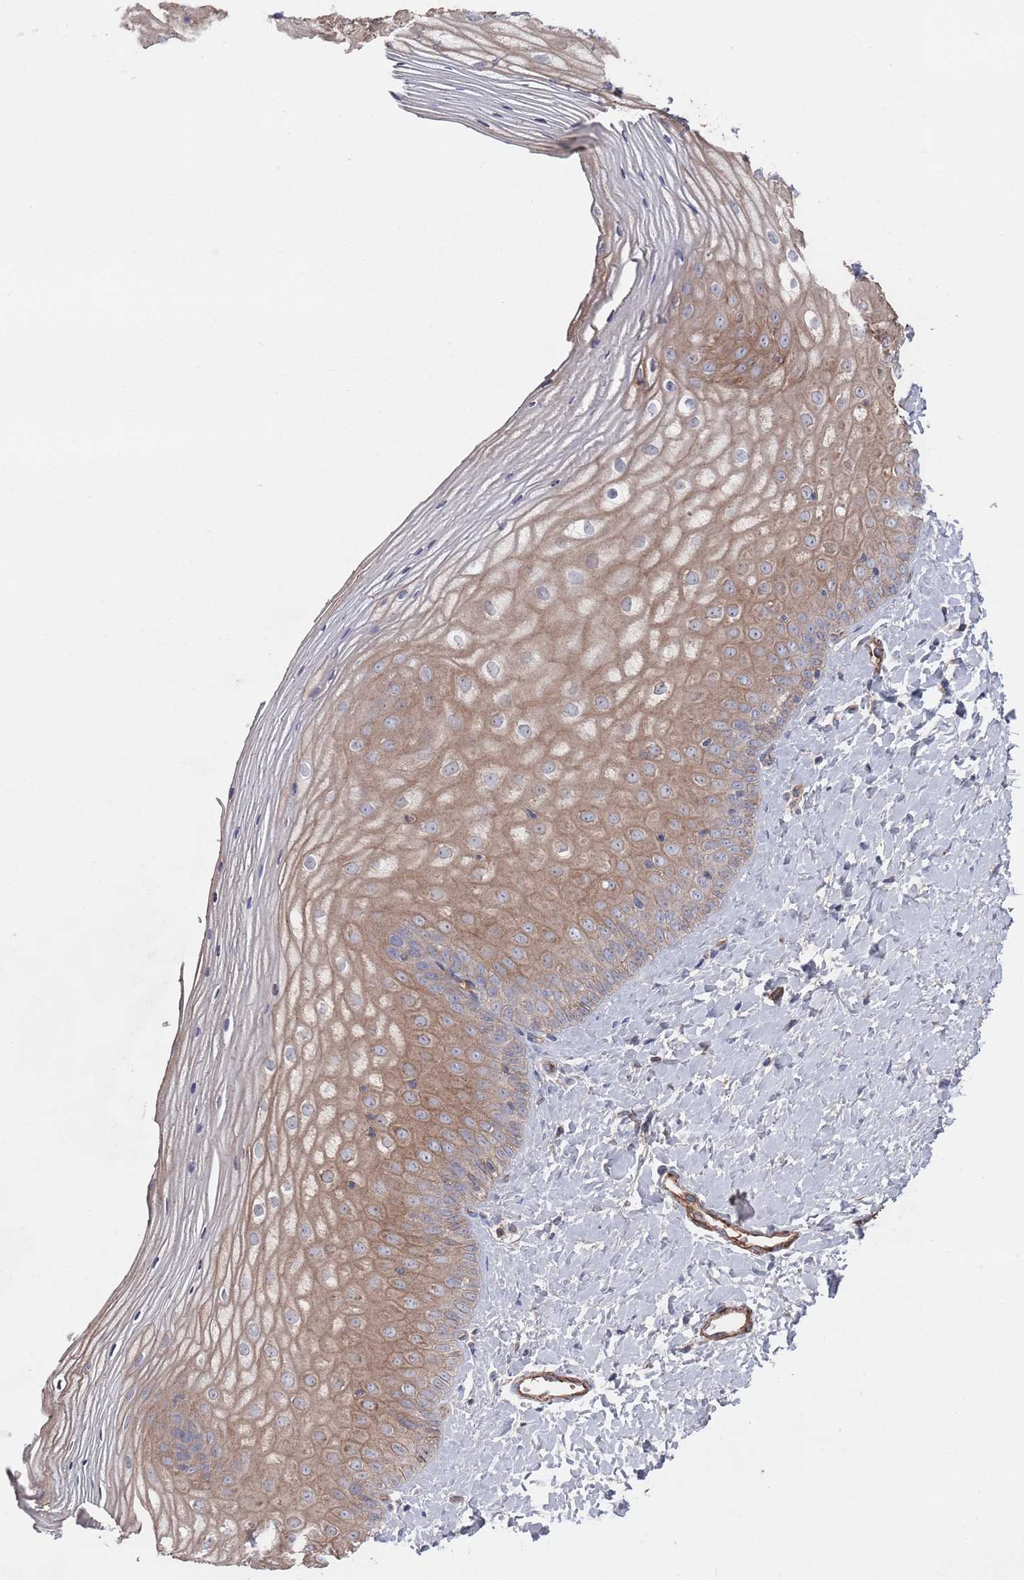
{"staining": {"intensity": "moderate", "quantity": ">75%", "location": "cytoplasmic/membranous"}, "tissue": "vagina", "cell_type": "Squamous epithelial cells", "image_type": "normal", "snomed": [{"axis": "morphology", "description": "Normal tissue, NOS"}, {"axis": "topography", "description": "Vagina"}], "caption": "The image reveals a brown stain indicating the presence of a protein in the cytoplasmic/membranous of squamous epithelial cells in vagina.", "gene": "PLEKHA4", "patient": {"sex": "female", "age": 65}}